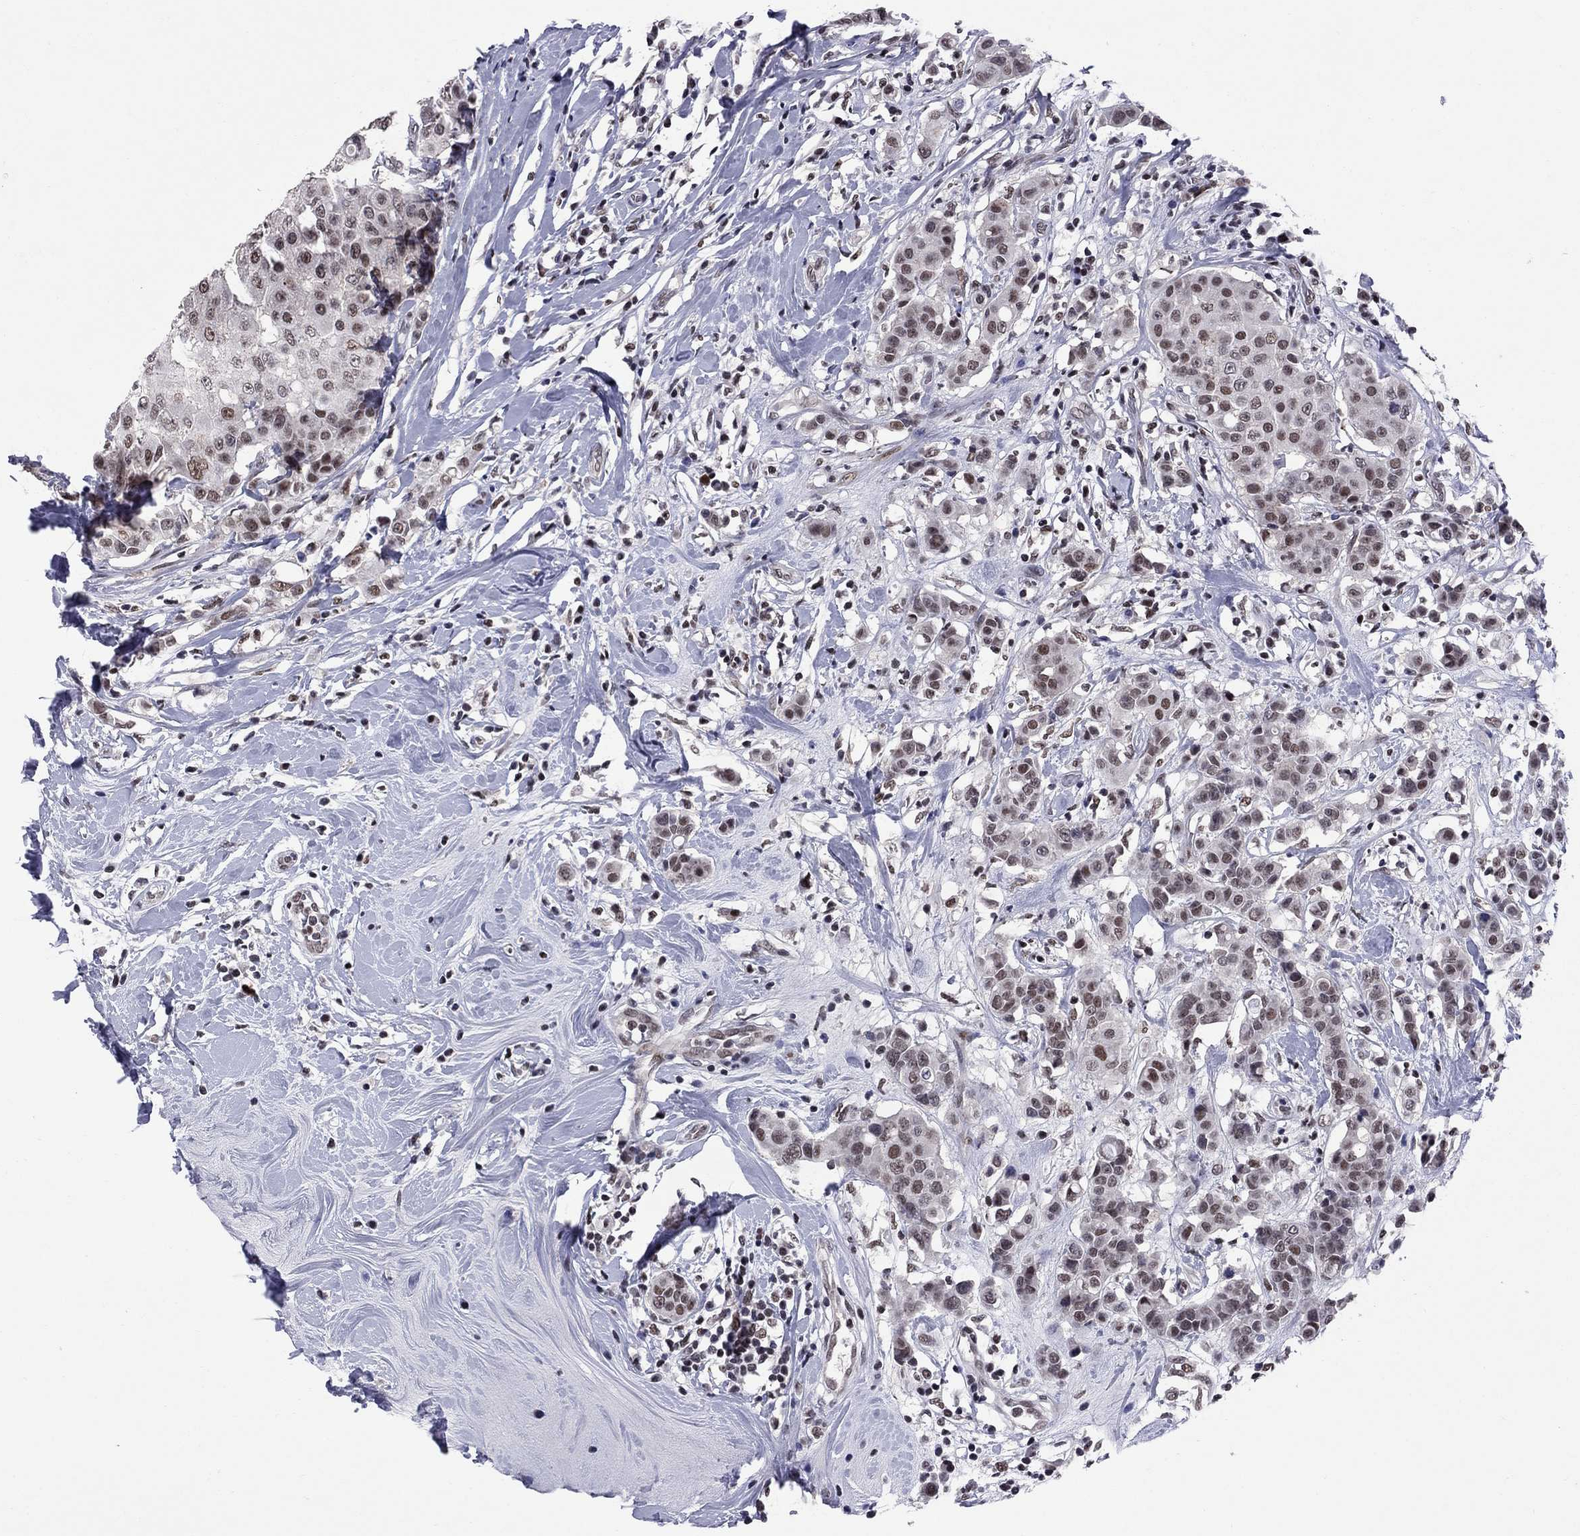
{"staining": {"intensity": "weak", "quantity": ">75%", "location": "nuclear"}, "tissue": "breast cancer", "cell_type": "Tumor cells", "image_type": "cancer", "snomed": [{"axis": "morphology", "description": "Duct carcinoma"}, {"axis": "topography", "description": "Breast"}], "caption": "A brown stain highlights weak nuclear staining of a protein in breast cancer (intraductal carcinoma) tumor cells.", "gene": "TAF9", "patient": {"sex": "female", "age": 27}}